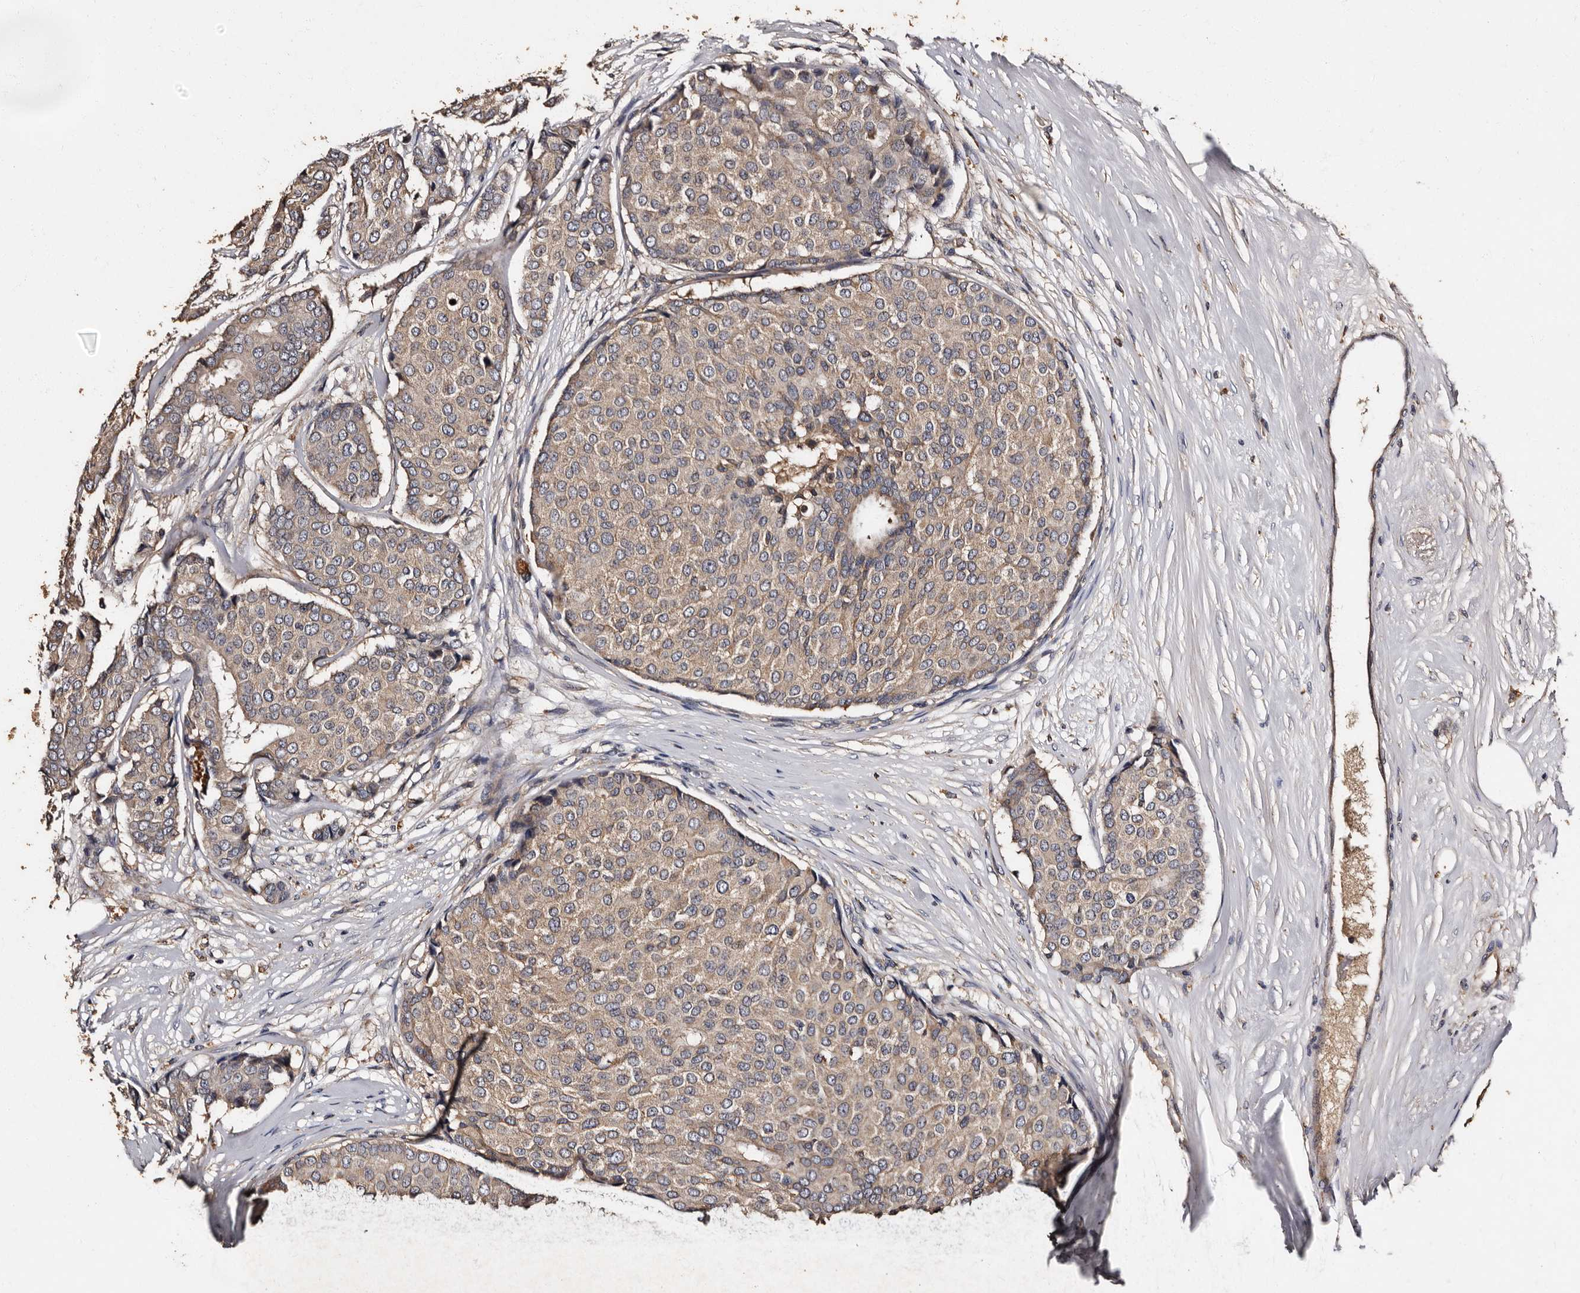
{"staining": {"intensity": "weak", "quantity": "25%-75%", "location": "cytoplasmic/membranous"}, "tissue": "breast cancer", "cell_type": "Tumor cells", "image_type": "cancer", "snomed": [{"axis": "morphology", "description": "Duct carcinoma"}, {"axis": "topography", "description": "Breast"}], "caption": "This micrograph exhibits intraductal carcinoma (breast) stained with immunohistochemistry (IHC) to label a protein in brown. The cytoplasmic/membranous of tumor cells show weak positivity for the protein. Nuclei are counter-stained blue.", "gene": "ADCK5", "patient": {"sex": "female", "age": 75}}